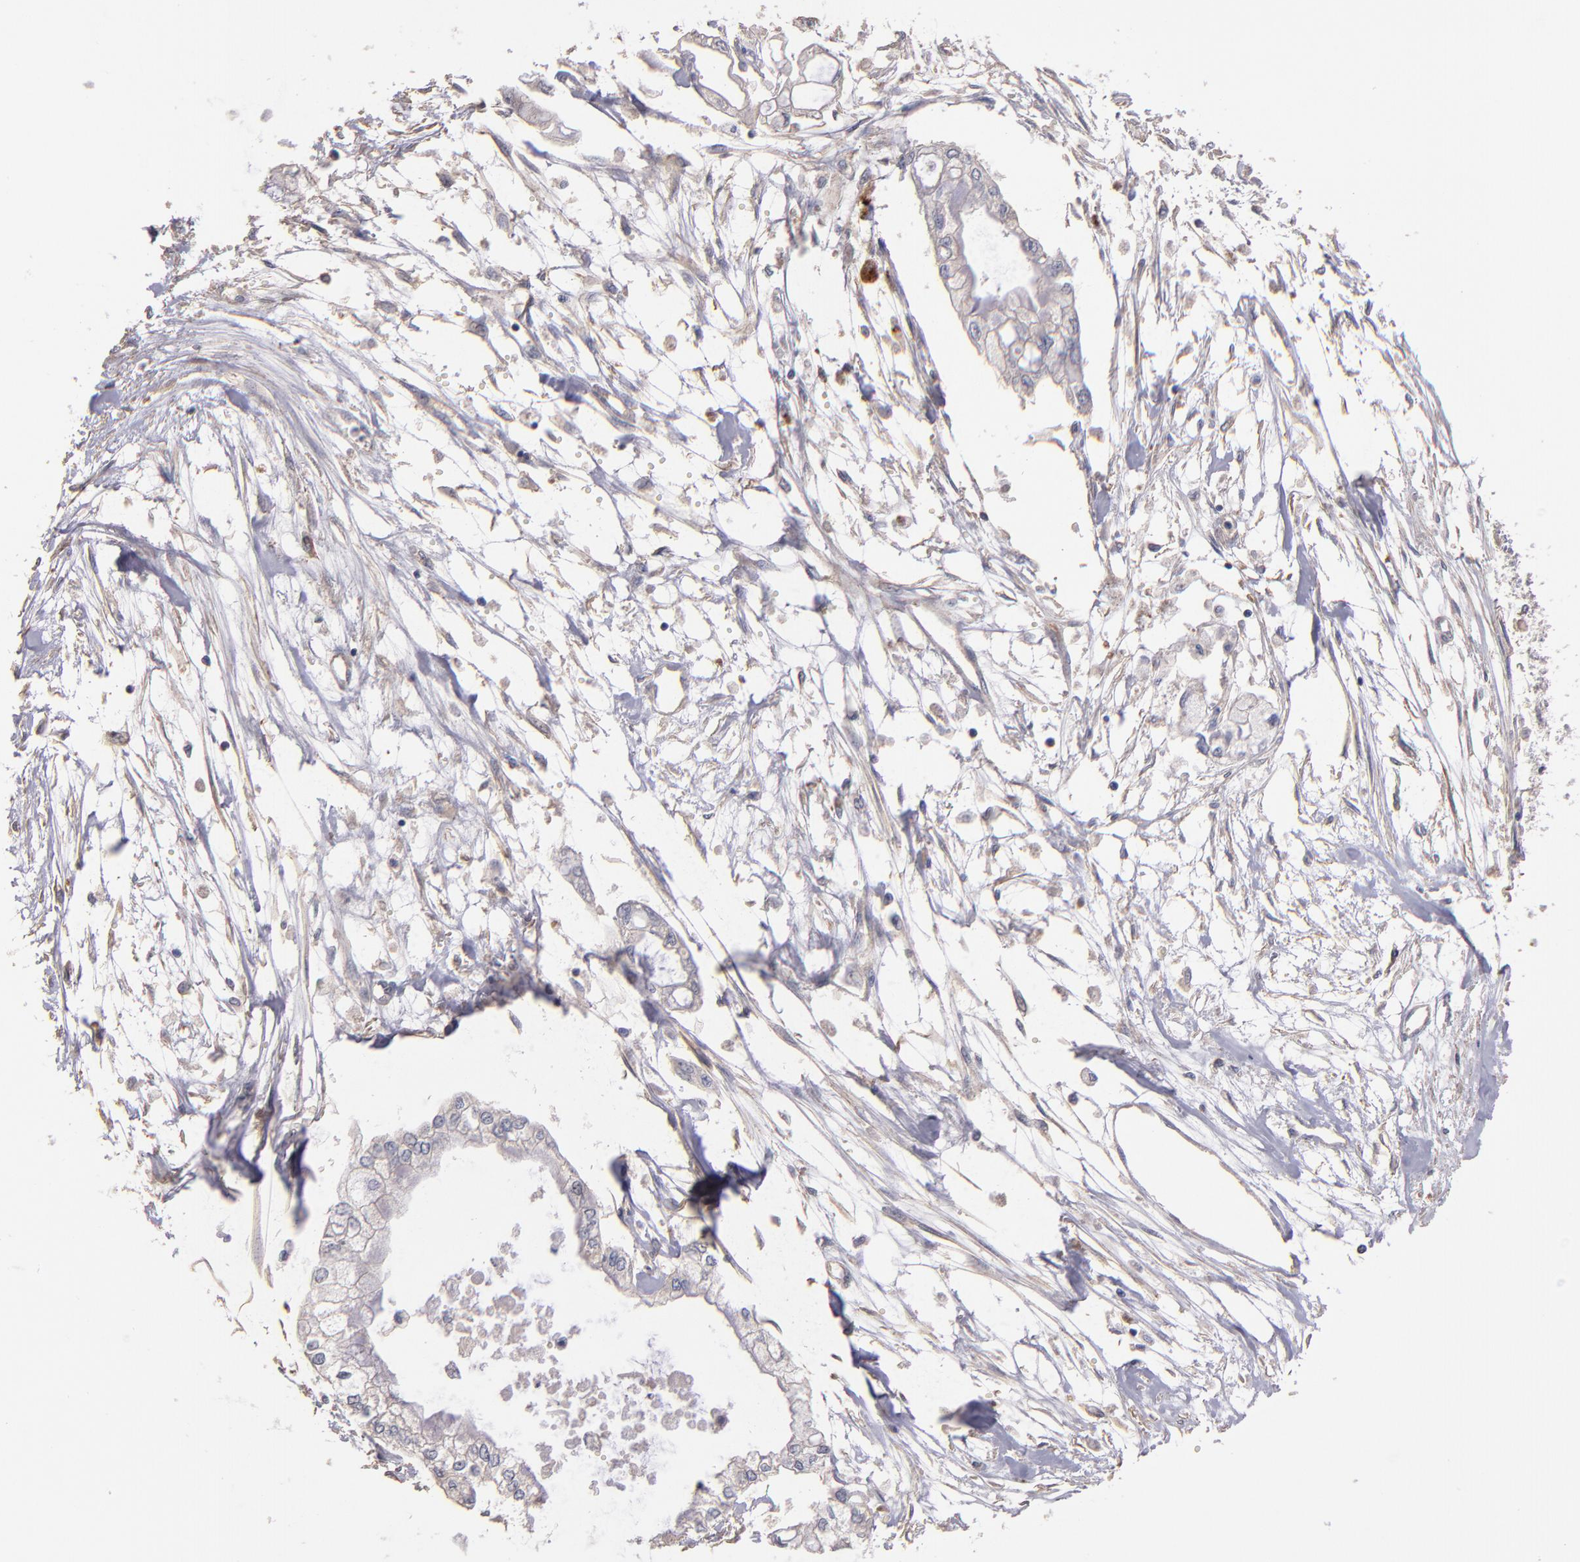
{"staining": {"intensity": "weak", "quantity": "<25%", "location": "cytoplasmic/membranous"}, "tissue": "pancreatic cancer", "cell_type": "Tumor cells", "image_type": "cancer", "snomed": [{"axis": "morphology", "description": "Adenocarcinoma, NOS"}, {"axis": "topography", "description": "Pancreas"}], "caption": "Tumor cells are negative for protein expression in human pancreatic cancer (adenocarcinoma). (Stains: DAB (3,3'-diaminobenzidine) immunohistochemistry (IHC) with hematoxylin counter stain, Microscopy: brightfield microscopy at high magnification).", "gene": "MAGEE1", "patient": {"sex": "male", "age": 79}}